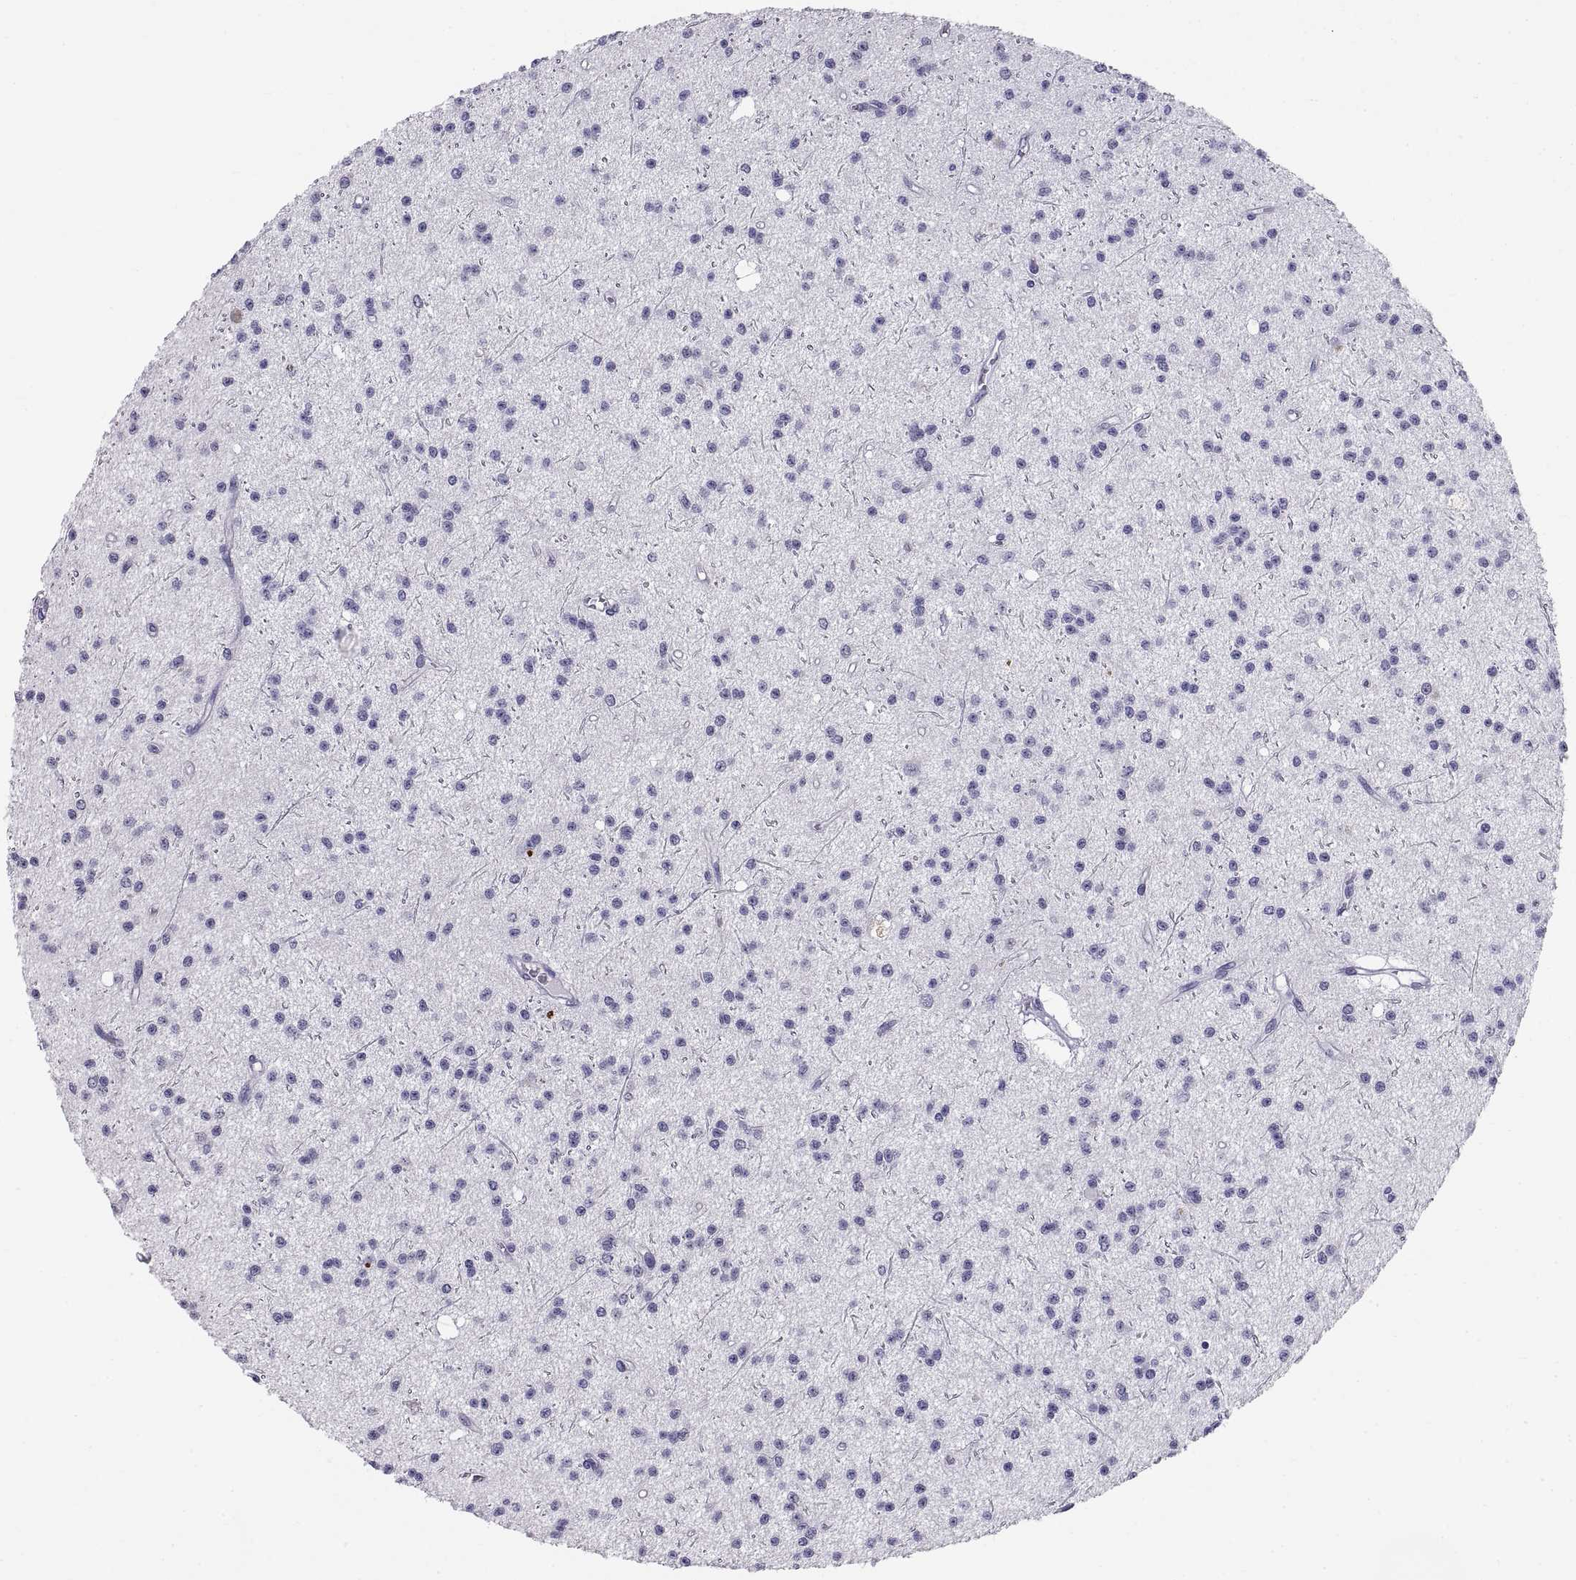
{"staining": {"intensity": "negative", "quantity": "none", "location": "none"}, "tissue": "glioma", "cell_type": "Tumor cells", "image_type": "cancer", "snomed": [{"axis": "morphology", "description": "Glioma, malignant, Low grade"}, {"axis": "topography", "description": "Brain"}], "caption": "Tumor cells are negative for protein expression in human glioma.", "gene": "TEX13A", "patient": {"sex": "male", "age": 27}}